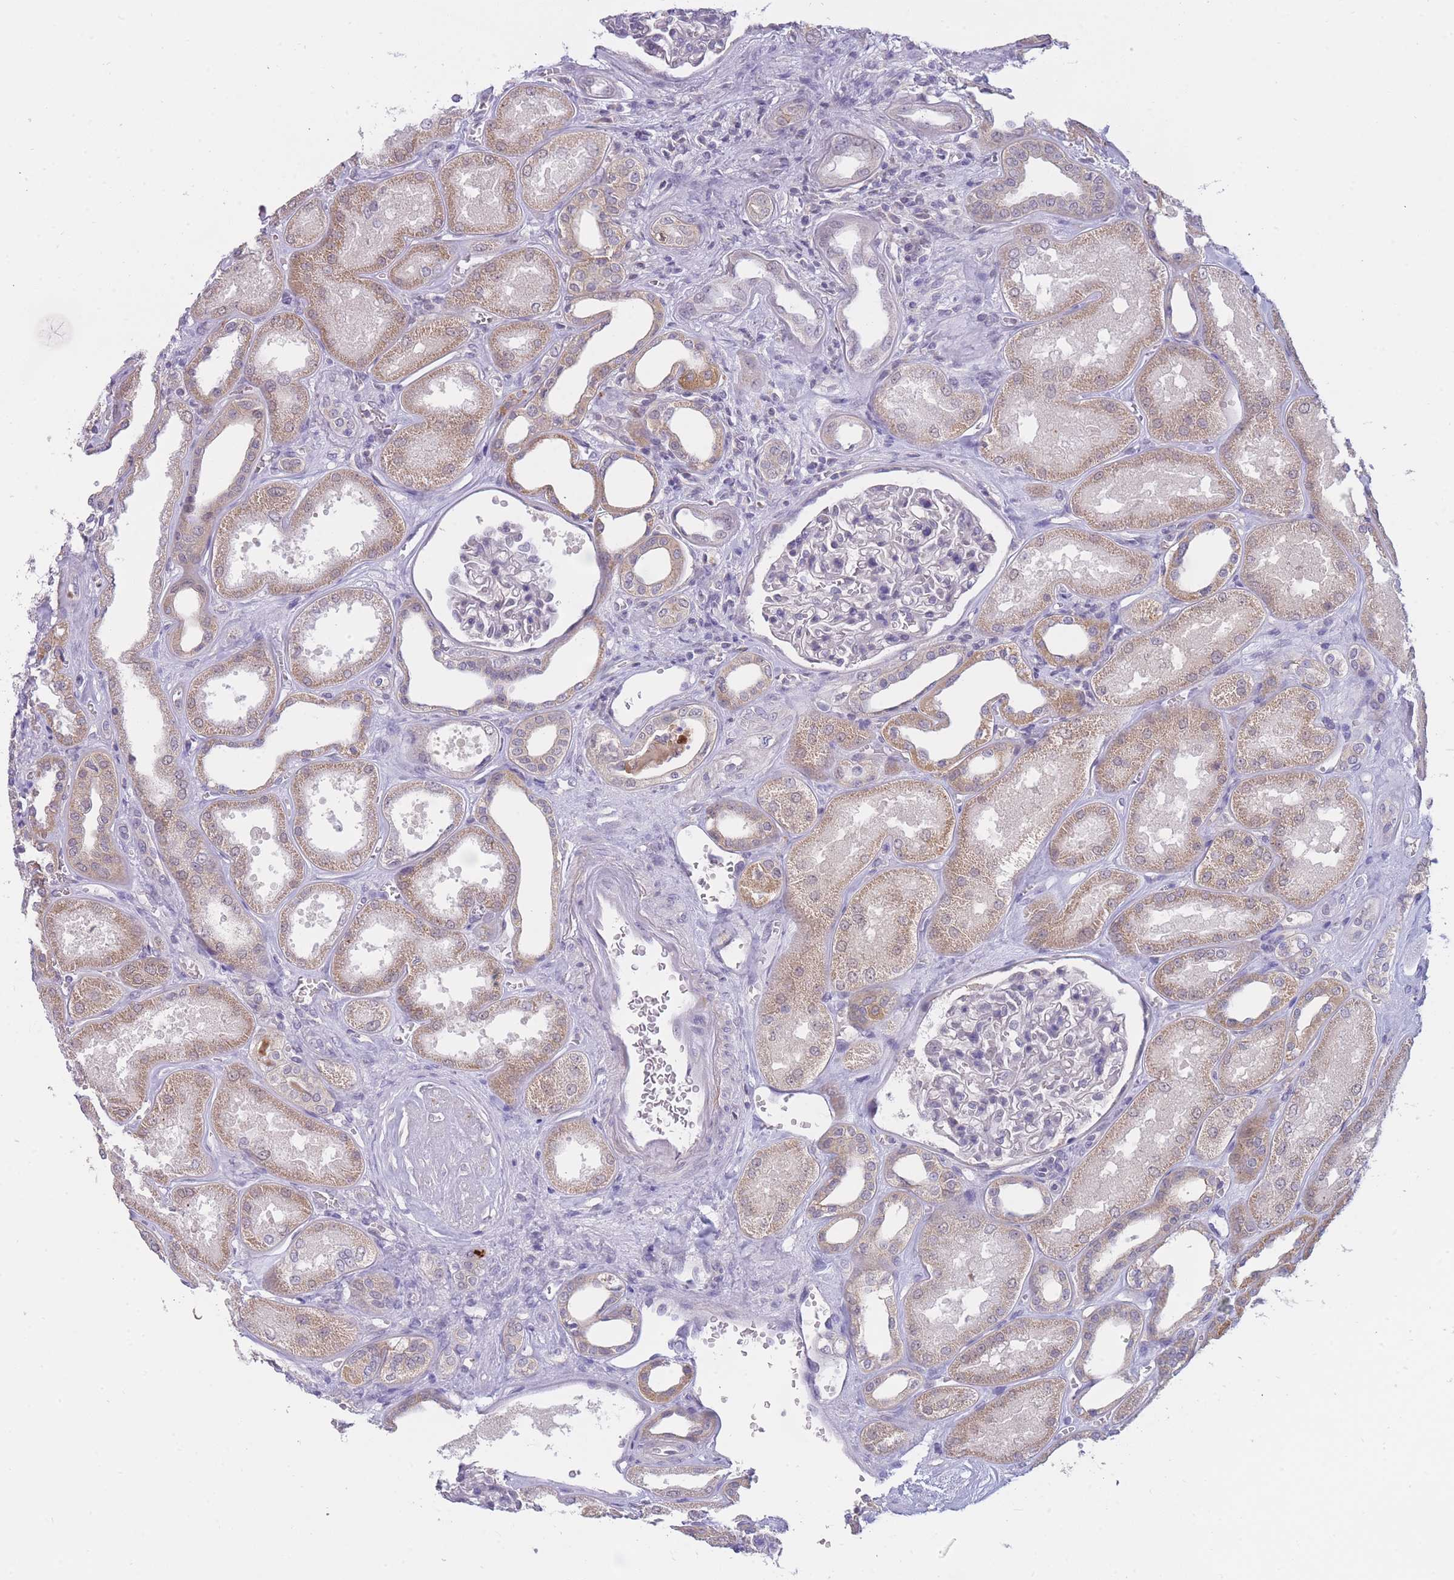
{"staining": {"intensity": "negative", "quantity": "none", "location": "none"}, "tissue": "kidney", "cell_type": "Cells in glomeruli", "image_type": "normal", "snomed": [{"axis": "morphology", "description": "Normal tissue, NOS"}, {"axis": "morphology", "description": "Adenocarcinoma, NOS"}, {"axis": "topography", "description": "Kidney"}], "caption": "A histopathology image of human kidney is negative for staining in cells in glomeruli. Nuclei are stained in blue.", "gene": "GOLGA6L1", "patient": {"sex": "female", "age": 68}}